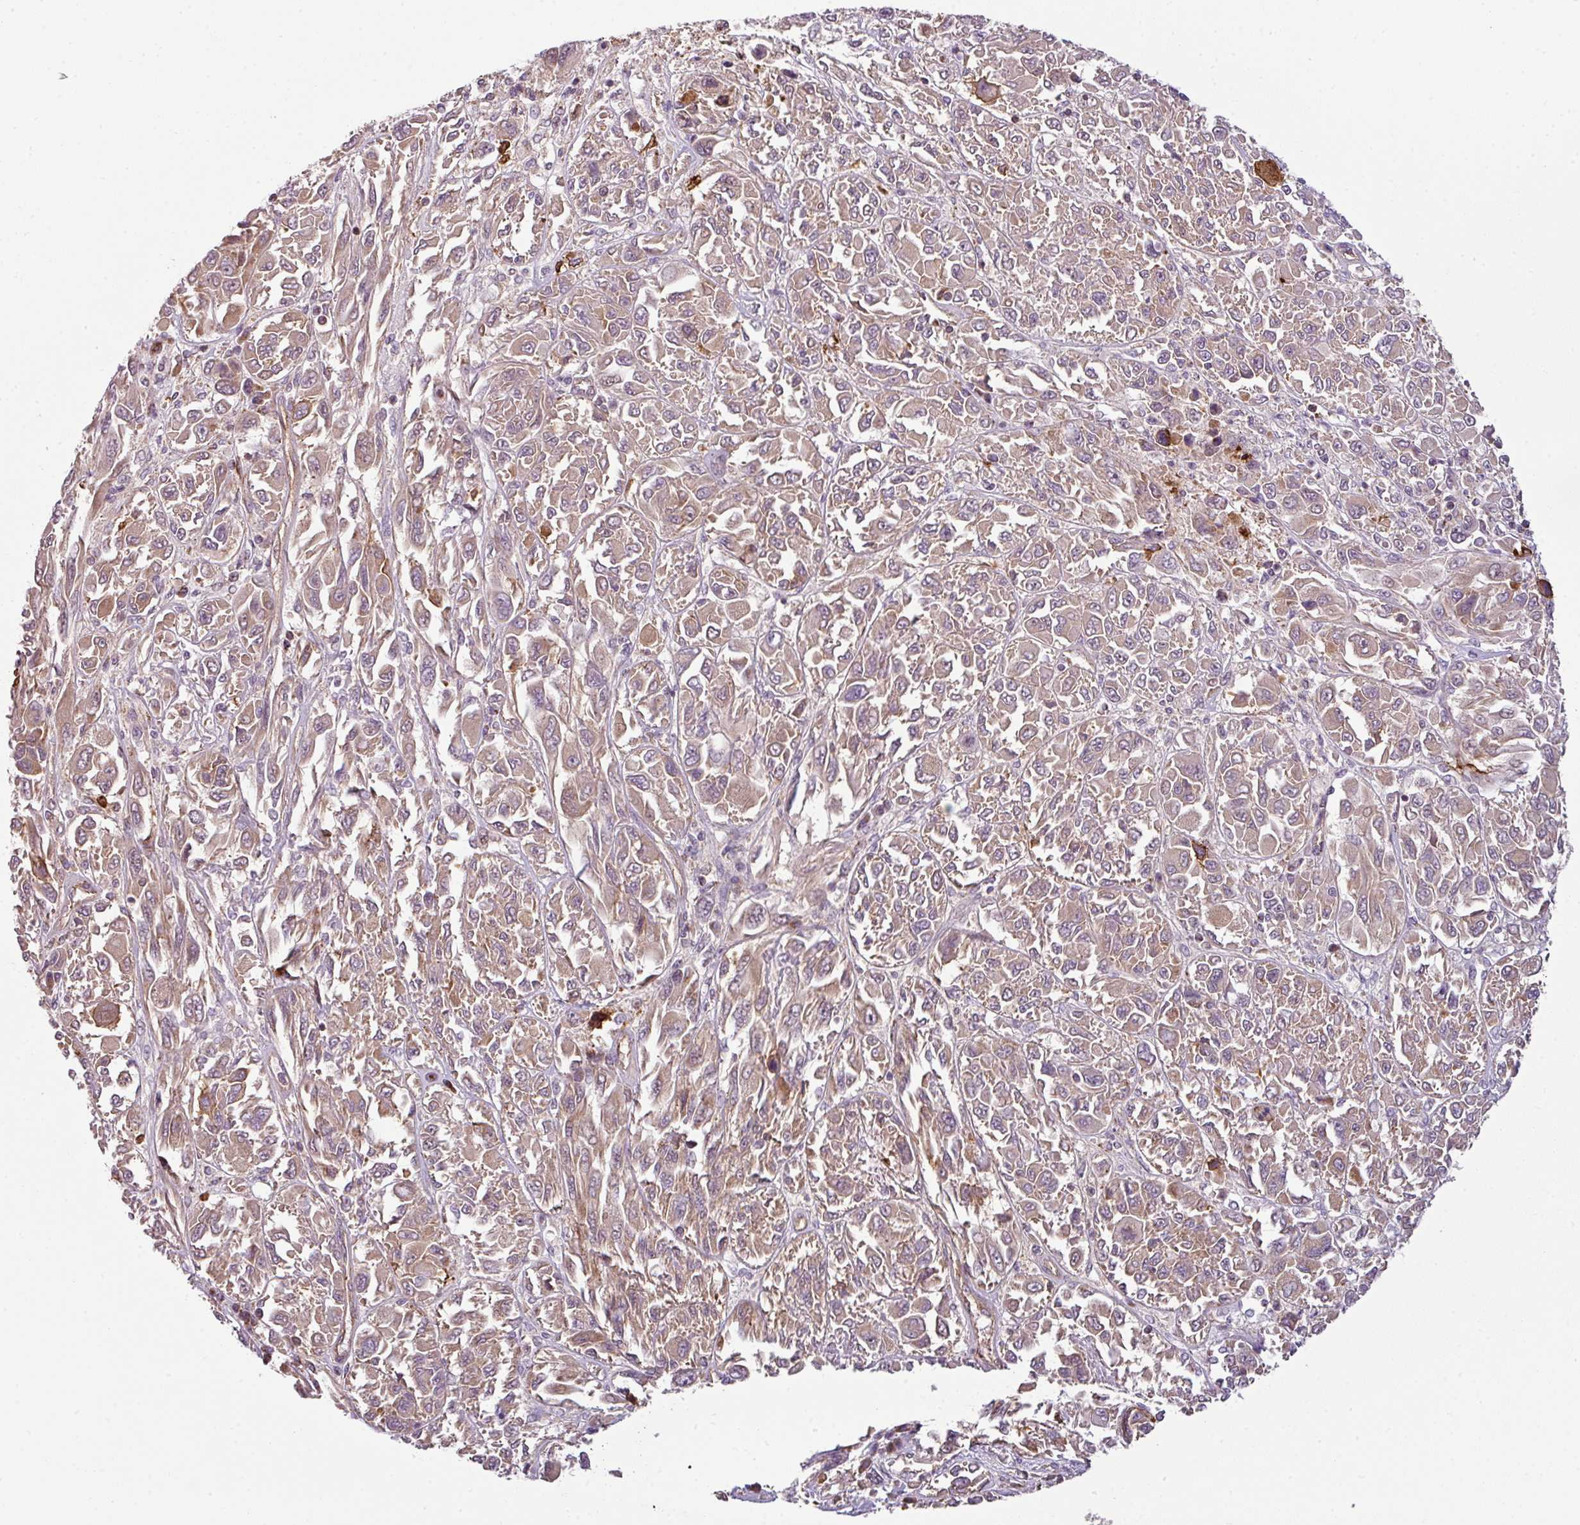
{"staining": {"intensity": "moderate", "quantity": "25%-75%", "location": "cytoplasmic/membranous"}, "tissue": "melanoma", "cell_type": "Tumor cells", "image_type": "cancer", "snomed": [{"axis": "morphology", "description": "Malignant melanoma, NOS"}, {"axis": "topography", "description": "Skin"}], "caption": "Immunohistochemistry (IHC) histopathology image of human melanoma stained for a protein (brown), which displays medium levels of moderate cytoplasmic/membranous positivity in about 25%-75% of tumor cells.", "gene": "PRELID3B", "patient": {"sex": "female", "age": 91}}